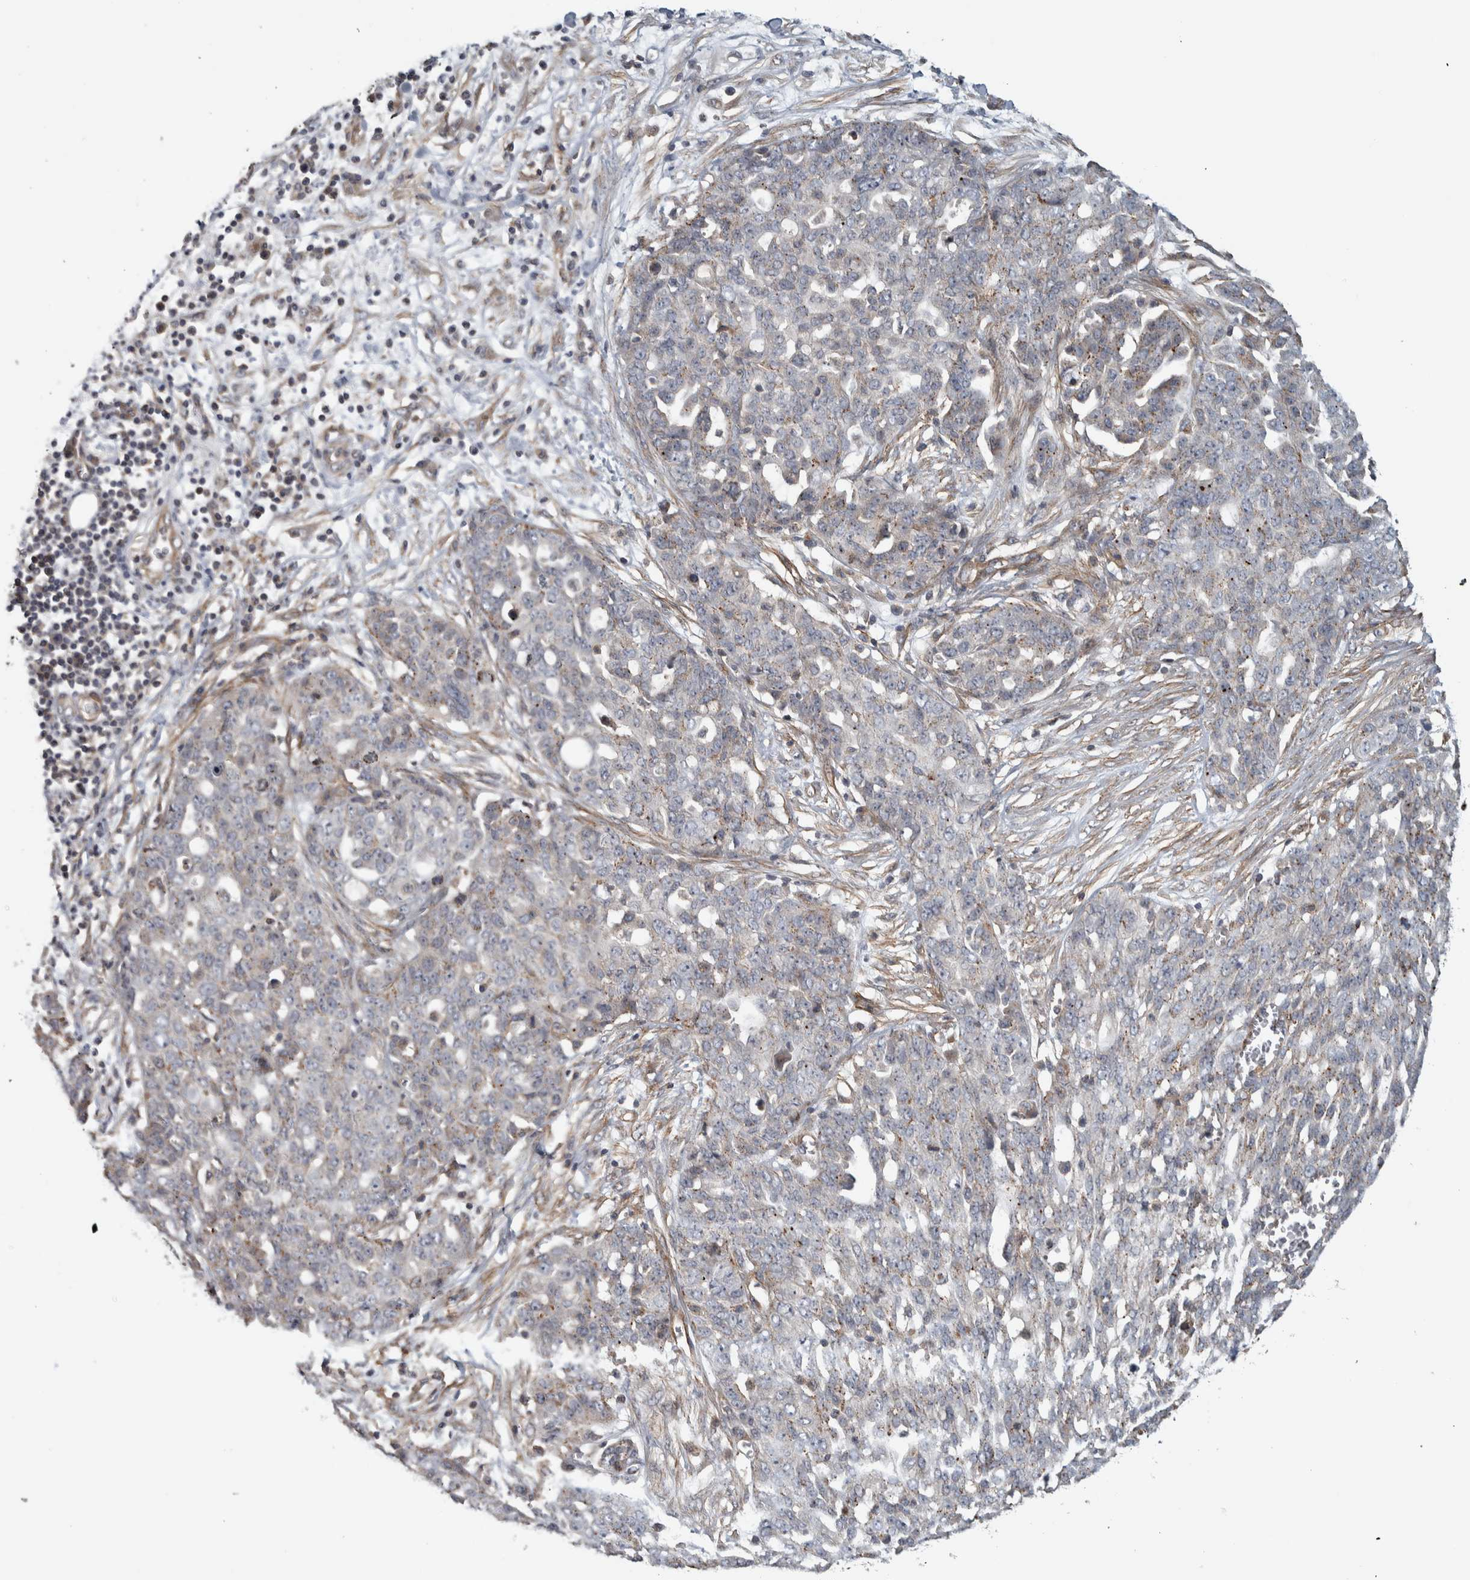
{"staining": {"intensity": "negative", "quantity": "none", "location": "none"}, "tissue": "ovarian cancer", "cell_type": "Tumor cells", "image_type": "cancer", "snomed": [{"axis": "morphology", "description": "Cystadenocarcinoma, serous, NOS"}, {"axis": "topography", "description": "Soft tissue"}, {"axis": "topography", "description": "Ovary"}], "caption": "Histopathology image shows no significant protein staining in tumor cells of ovarian cancer (serous cystadenocarcinoma).", "gene": "TBC1D31", "patient": {"sex": "female", "age": 57}}